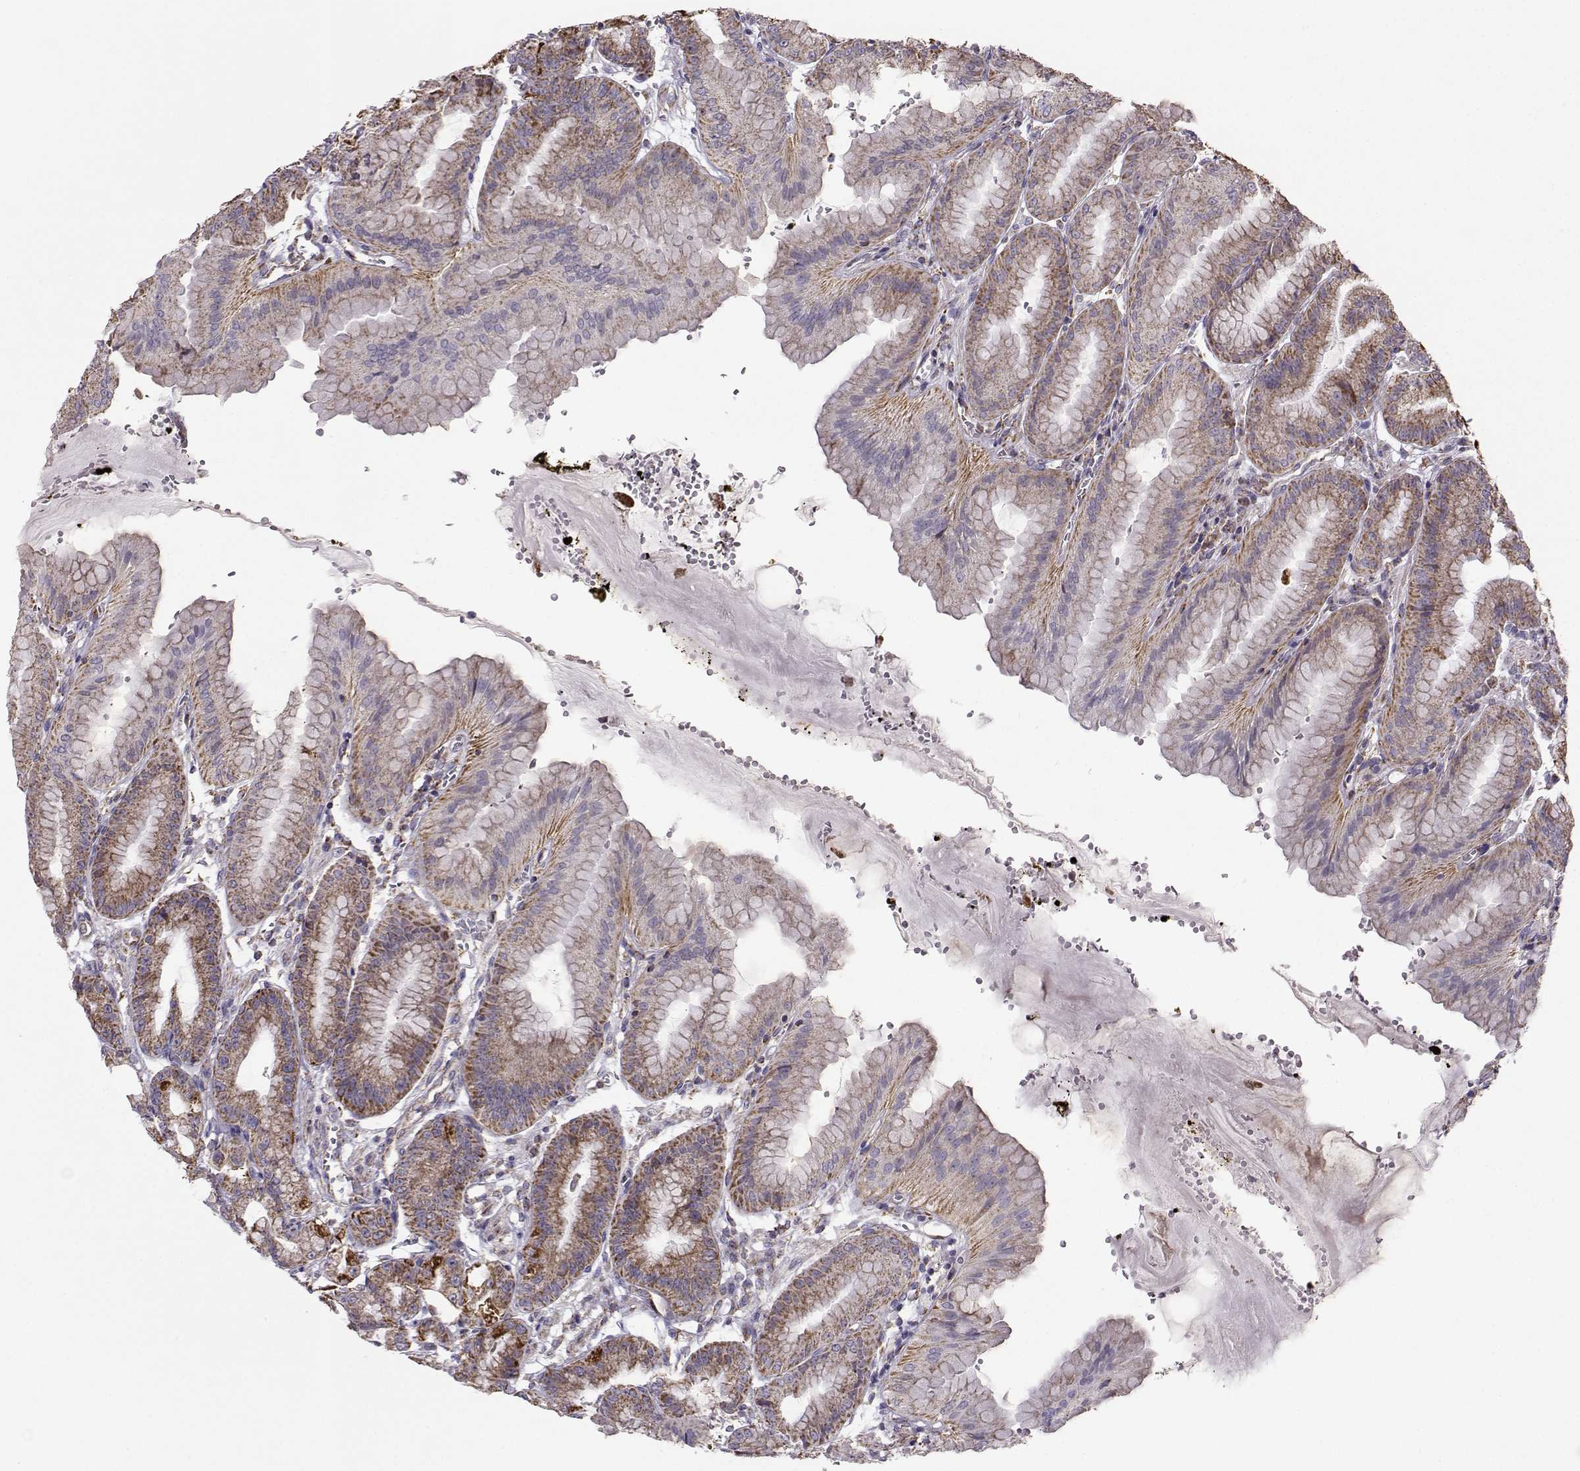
{"staining": {"intensity": "strong", "quantity": "25%-75%", "location": "cytoplasmic/membranous"}, "tissue": "stomach", "cell_type": "Glandular cells", "image_type": "normal", "snomed": [{"axis": "morphology", "description": "Normal tissue, NOS"}, {"axis": "topography", "description": "Stomach, lower"}], "caption": "Glandular cells demonstrate high levels of strong cytoplasmic/membranous expression in approximately 25%-75% of cells in unremarkable stomach.", "gene": "NECAB3", "patient": {"sex": "male", "age": 71}}